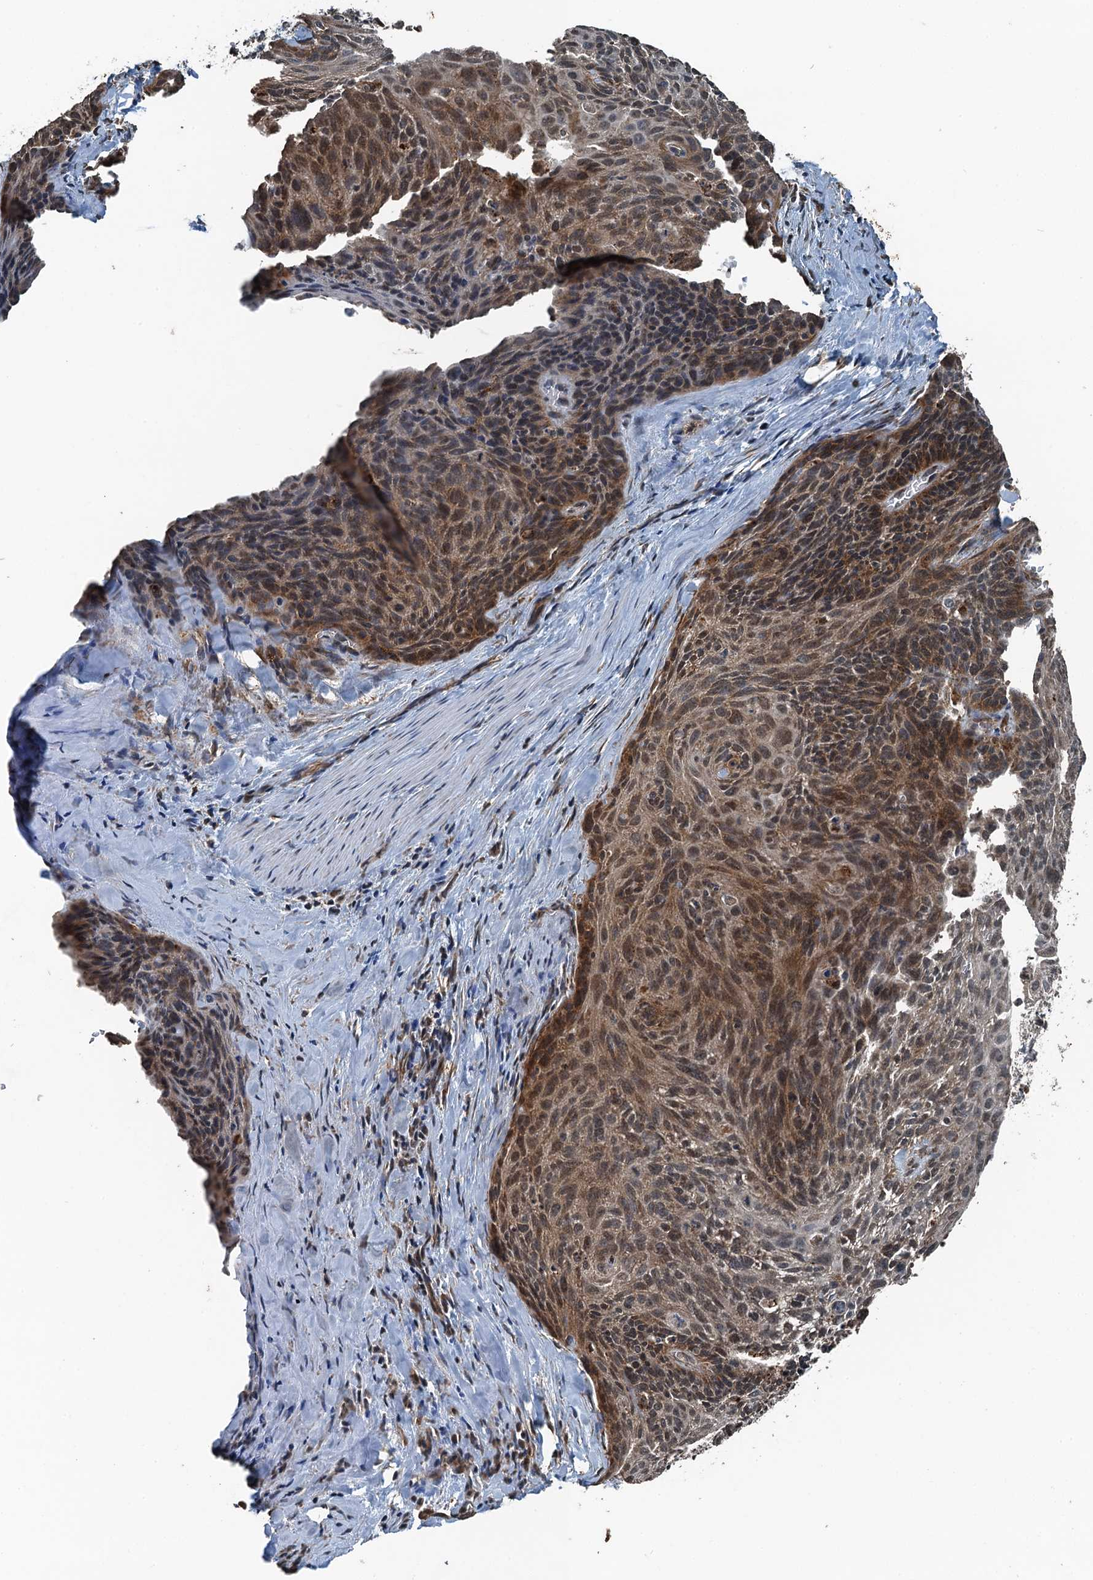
{"staining": {"intensity": "moderate", "quantity": "25%-75%", "location": "cytoplasmic/membranous,nuclear"}, "tissue": "cervical cancer", "cell_type": "Tumor cells", "image_type": "cancer", "snomed": [{"axis": "morphology", "description": "Squamous cell carcinoma, NOS"}, {"axis": "topography", "description": "Cervix"}], "caption": "Cervical cancer was stained to show a protein in brown. There is medium levels of moderate cytoplasmic/membranous and nuclear positivity in about 25%-75% of tumor cells.", "gene": "TCTN1", "patient": {"sex": "female", "age": 55}}